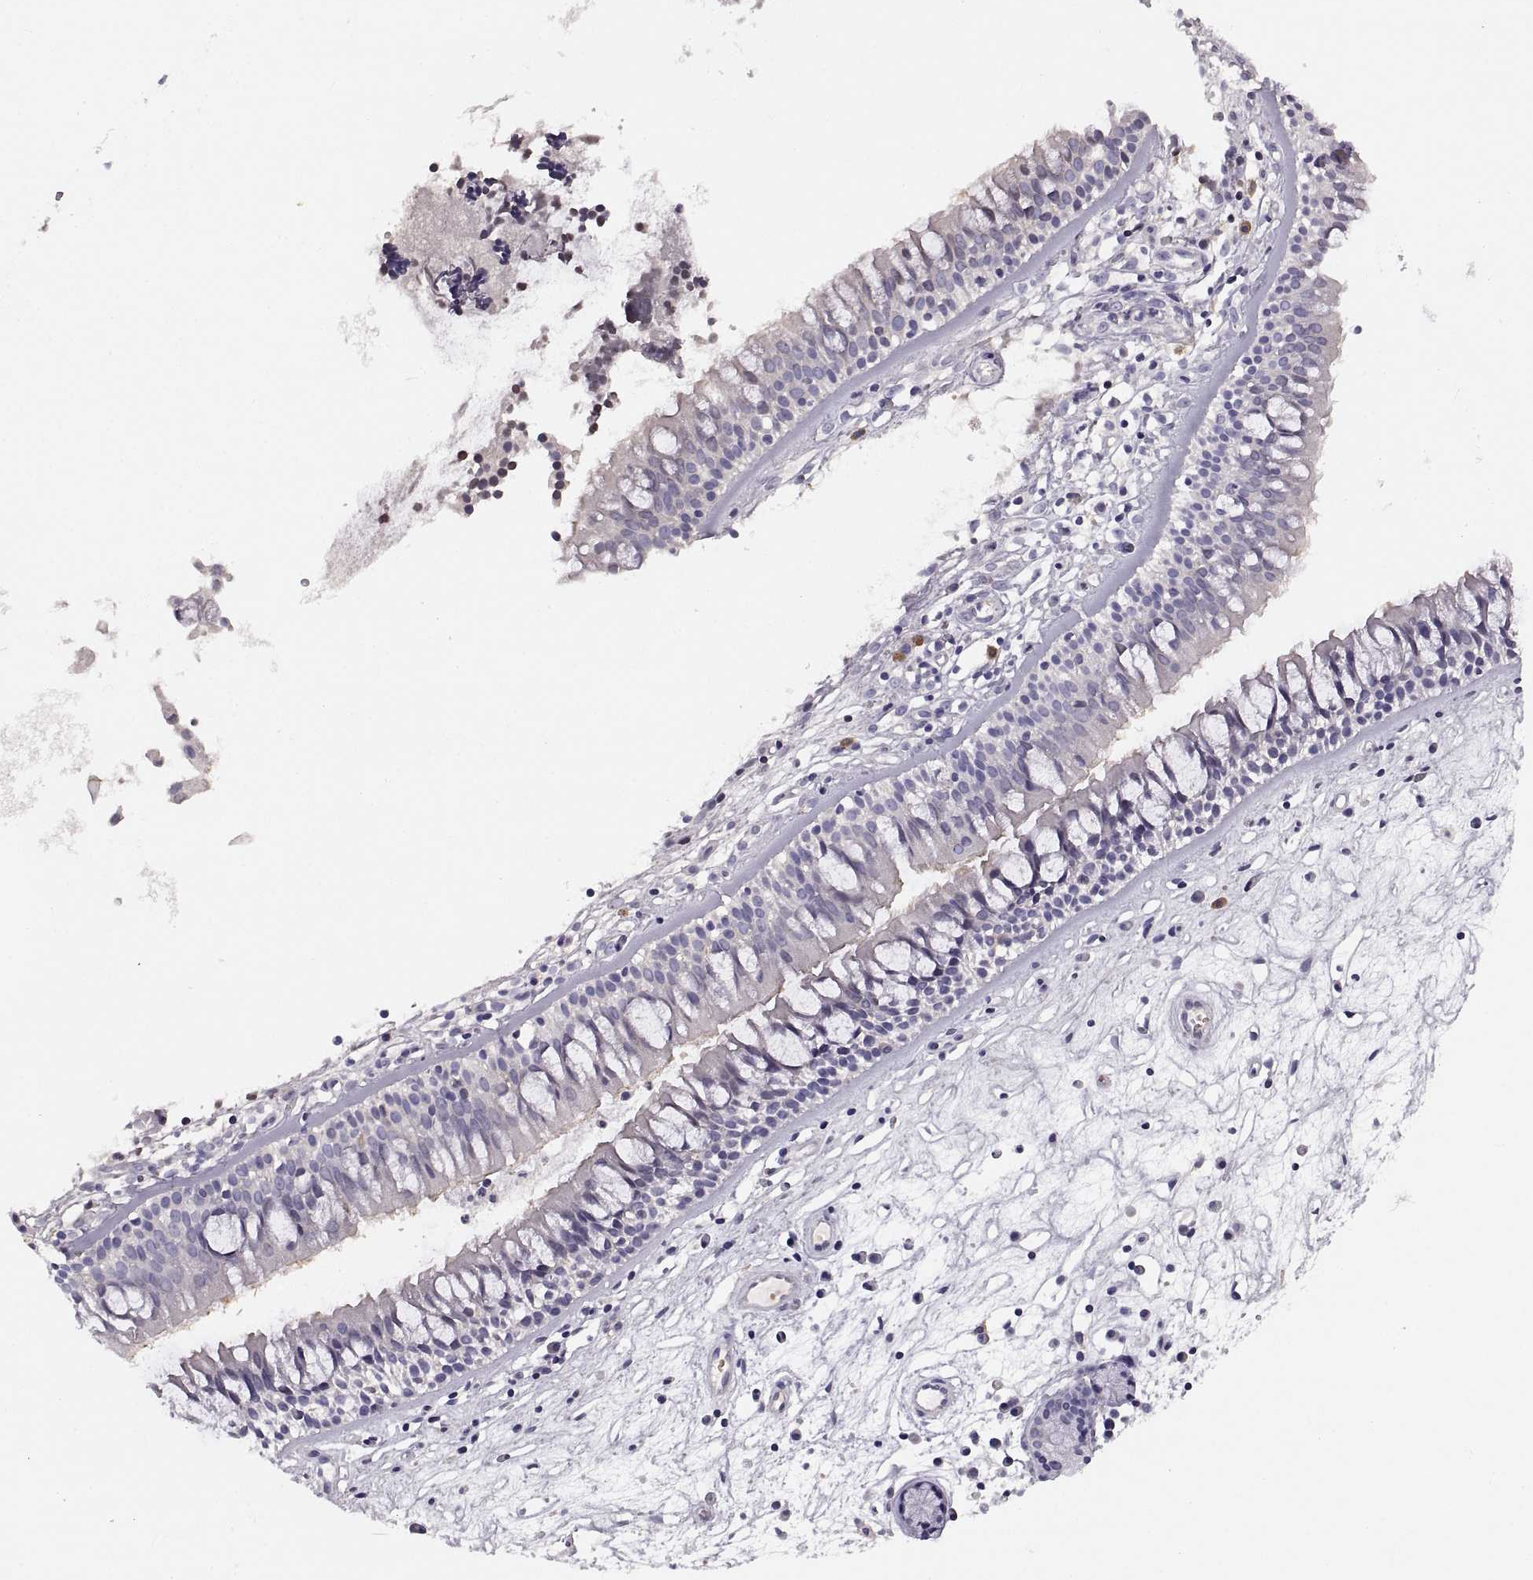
{"staining": {"intensity": "negative", "quantity": "none", "location": "none"}, "tissue": "nasopharynx", "cell_type": "Respiratory epithelial cells", "image_type": "normal", "snomed": [{"axis": "morphology", "description": "Normal tissue, NOS"}, {"axis": "topography", "description": "Nasopharynx"}], "caption": "There is no significant positivity in respiratory epithelial cells of nasopharynx. Nuclei are stained in blue.", "gene": "MEIOC", "patient": {"sex": "female", "age": 68}}